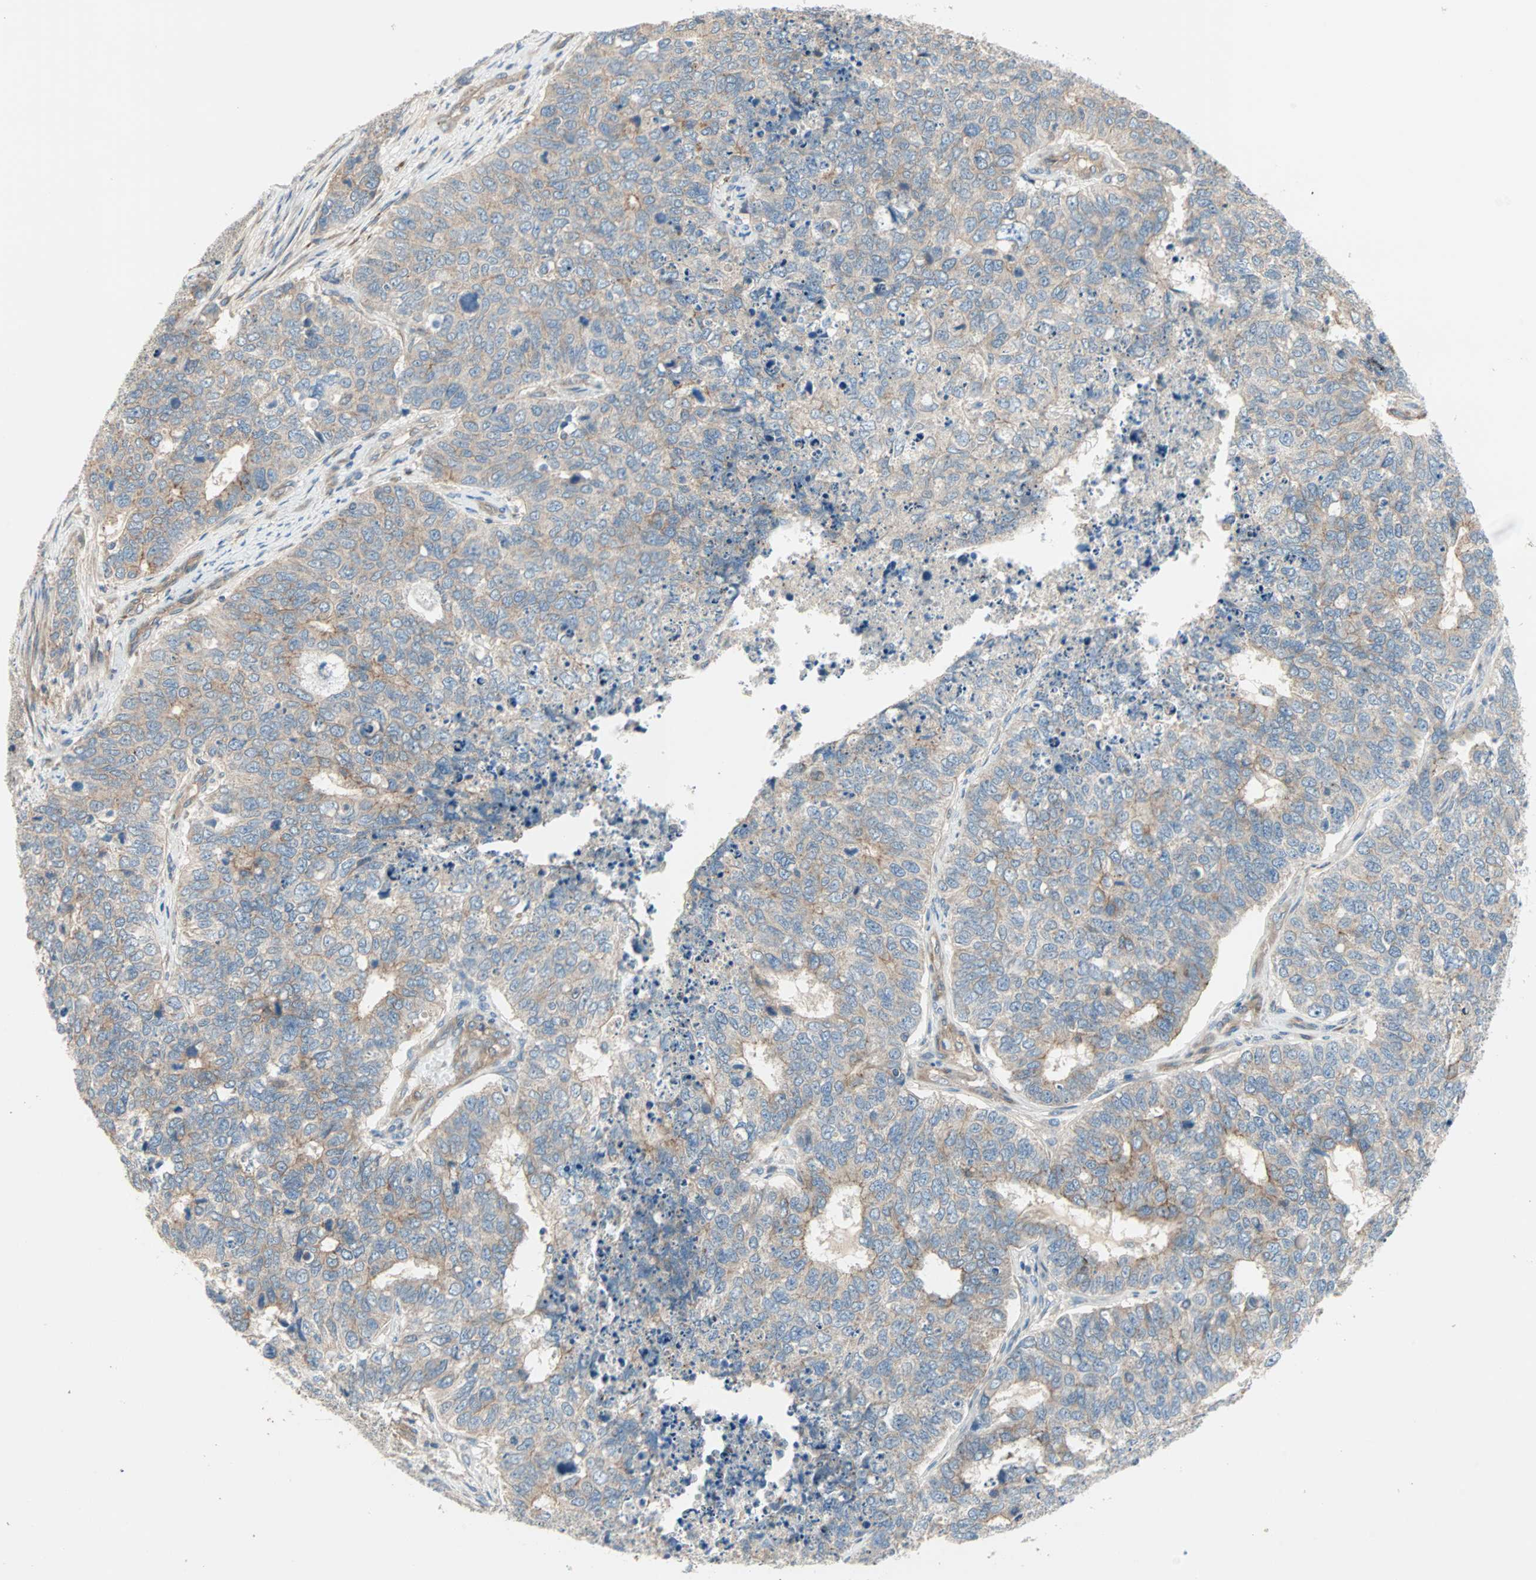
{"staining": {"intensity": "weak", "quantity": "<25%", "location": "cytoplasmic/membranous"}, "tissue": "cervical cancer", "cell_type": "Tumor cells", "image_type": "cancer", "snomed": [{"axis": "morphology", "description": "Squamous cell carcinoma, NOS"}, {"axis": "topography", "description": "Cervix"}], "caption": "The image demonstrates no significant expression in tumor cells of cervical squamous cell carcinoma.", "gene": "PDE8A", "patient": {"sex": "female", "age": 63}}